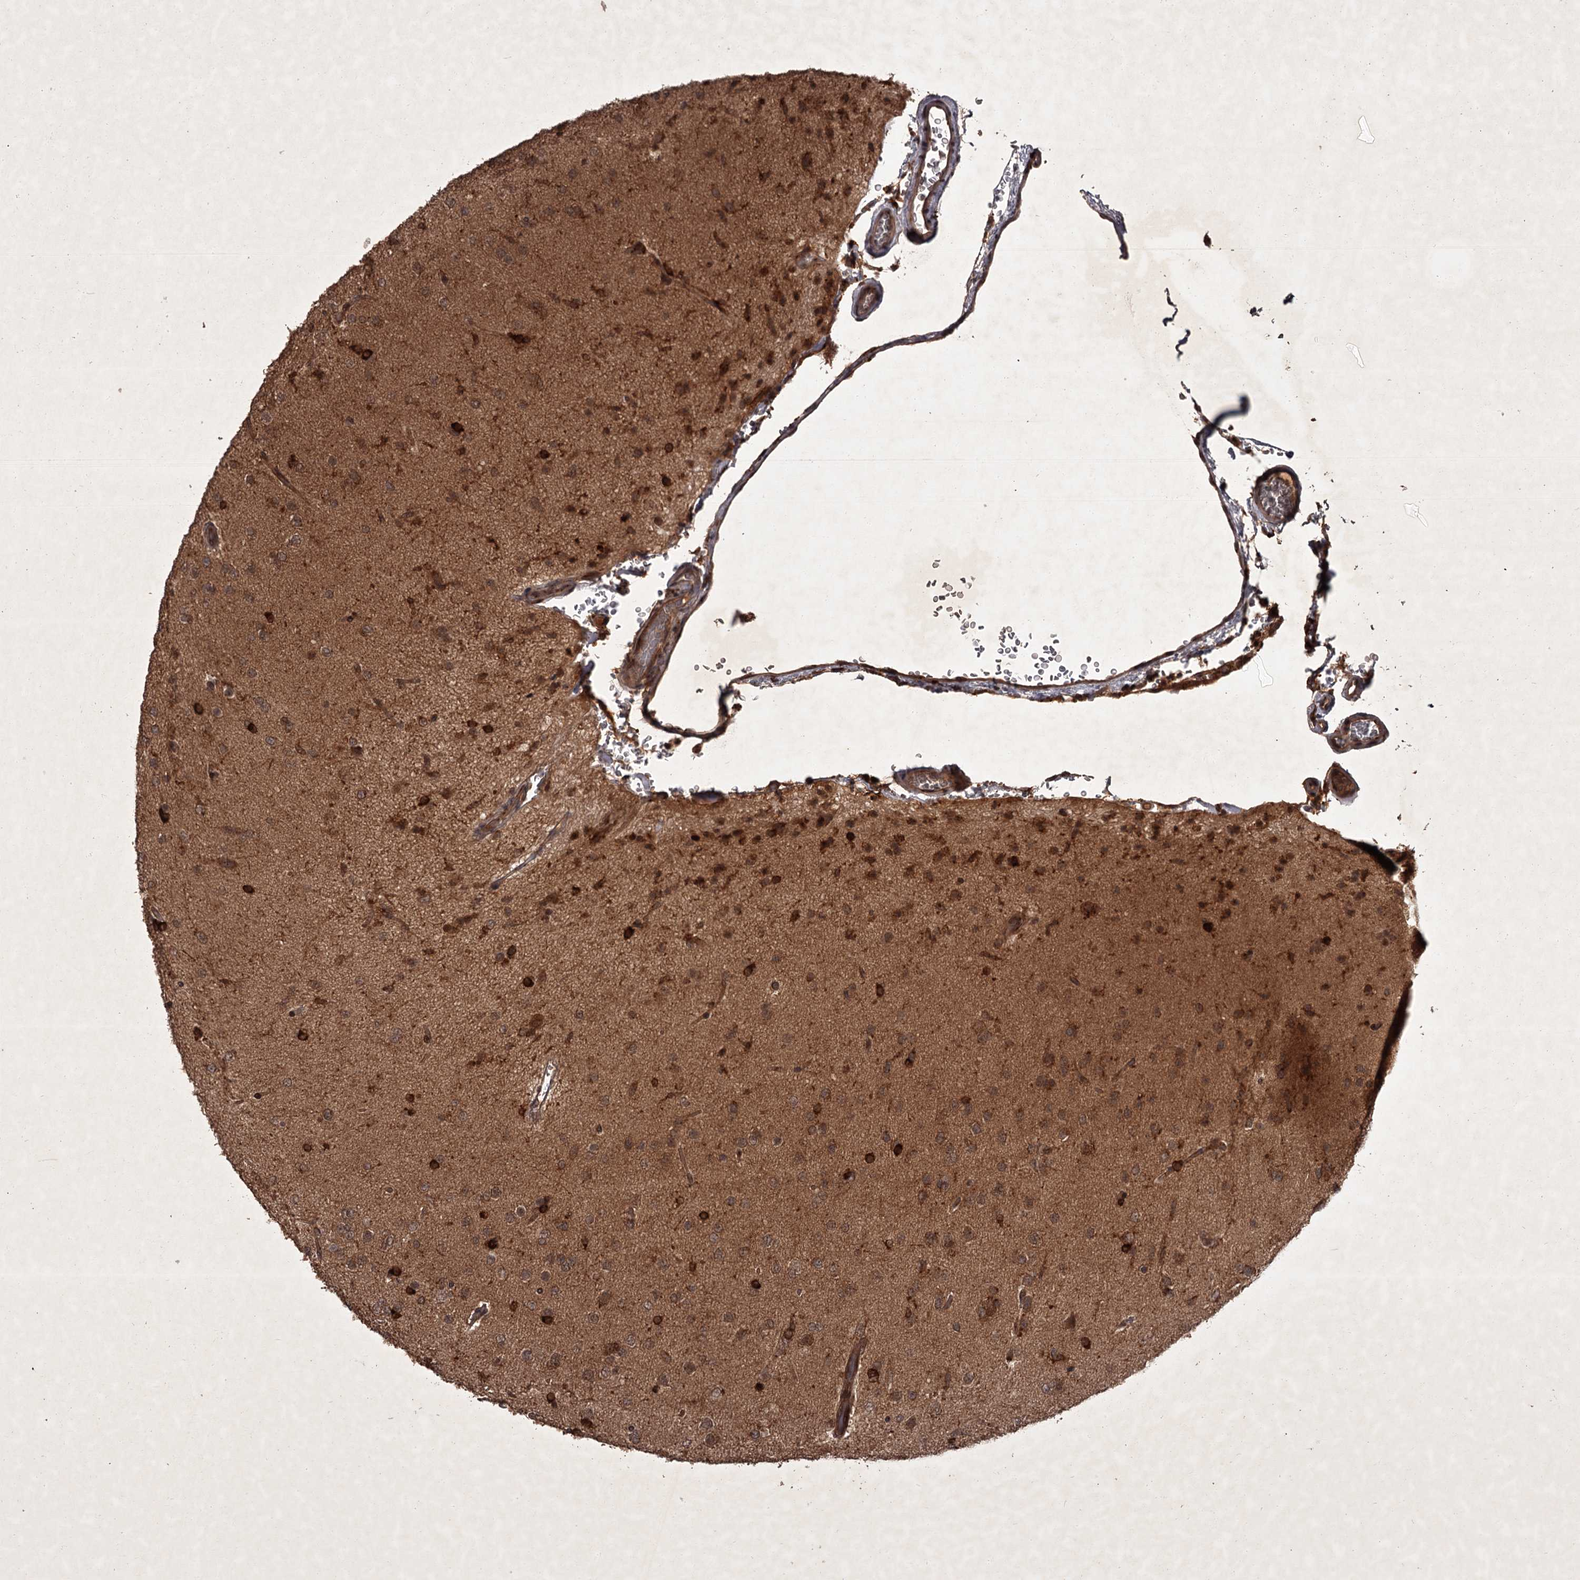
{"staining": {"intensity": "strong", "quantity": "25%-75%", "location": "cytoplasmic/membranous,nuclear"}, "tissue": "glioma", "cell_type": "Tumor cells", "image_type": "cancer", "snomed": [{"axis": "morphology", "description": "Glioma, malignant, Low grade"}, {"axis": "topography", "description": "Brain"}], "caption": "There is high levels of strong cytoplasmic/membranous and nuclear positivity in tumor cells of glioma, as demonstrated by immunohistochemical staining (brown color).", "gene": "TBC1D23", "patient": {"sex": "male", "age": 65}}